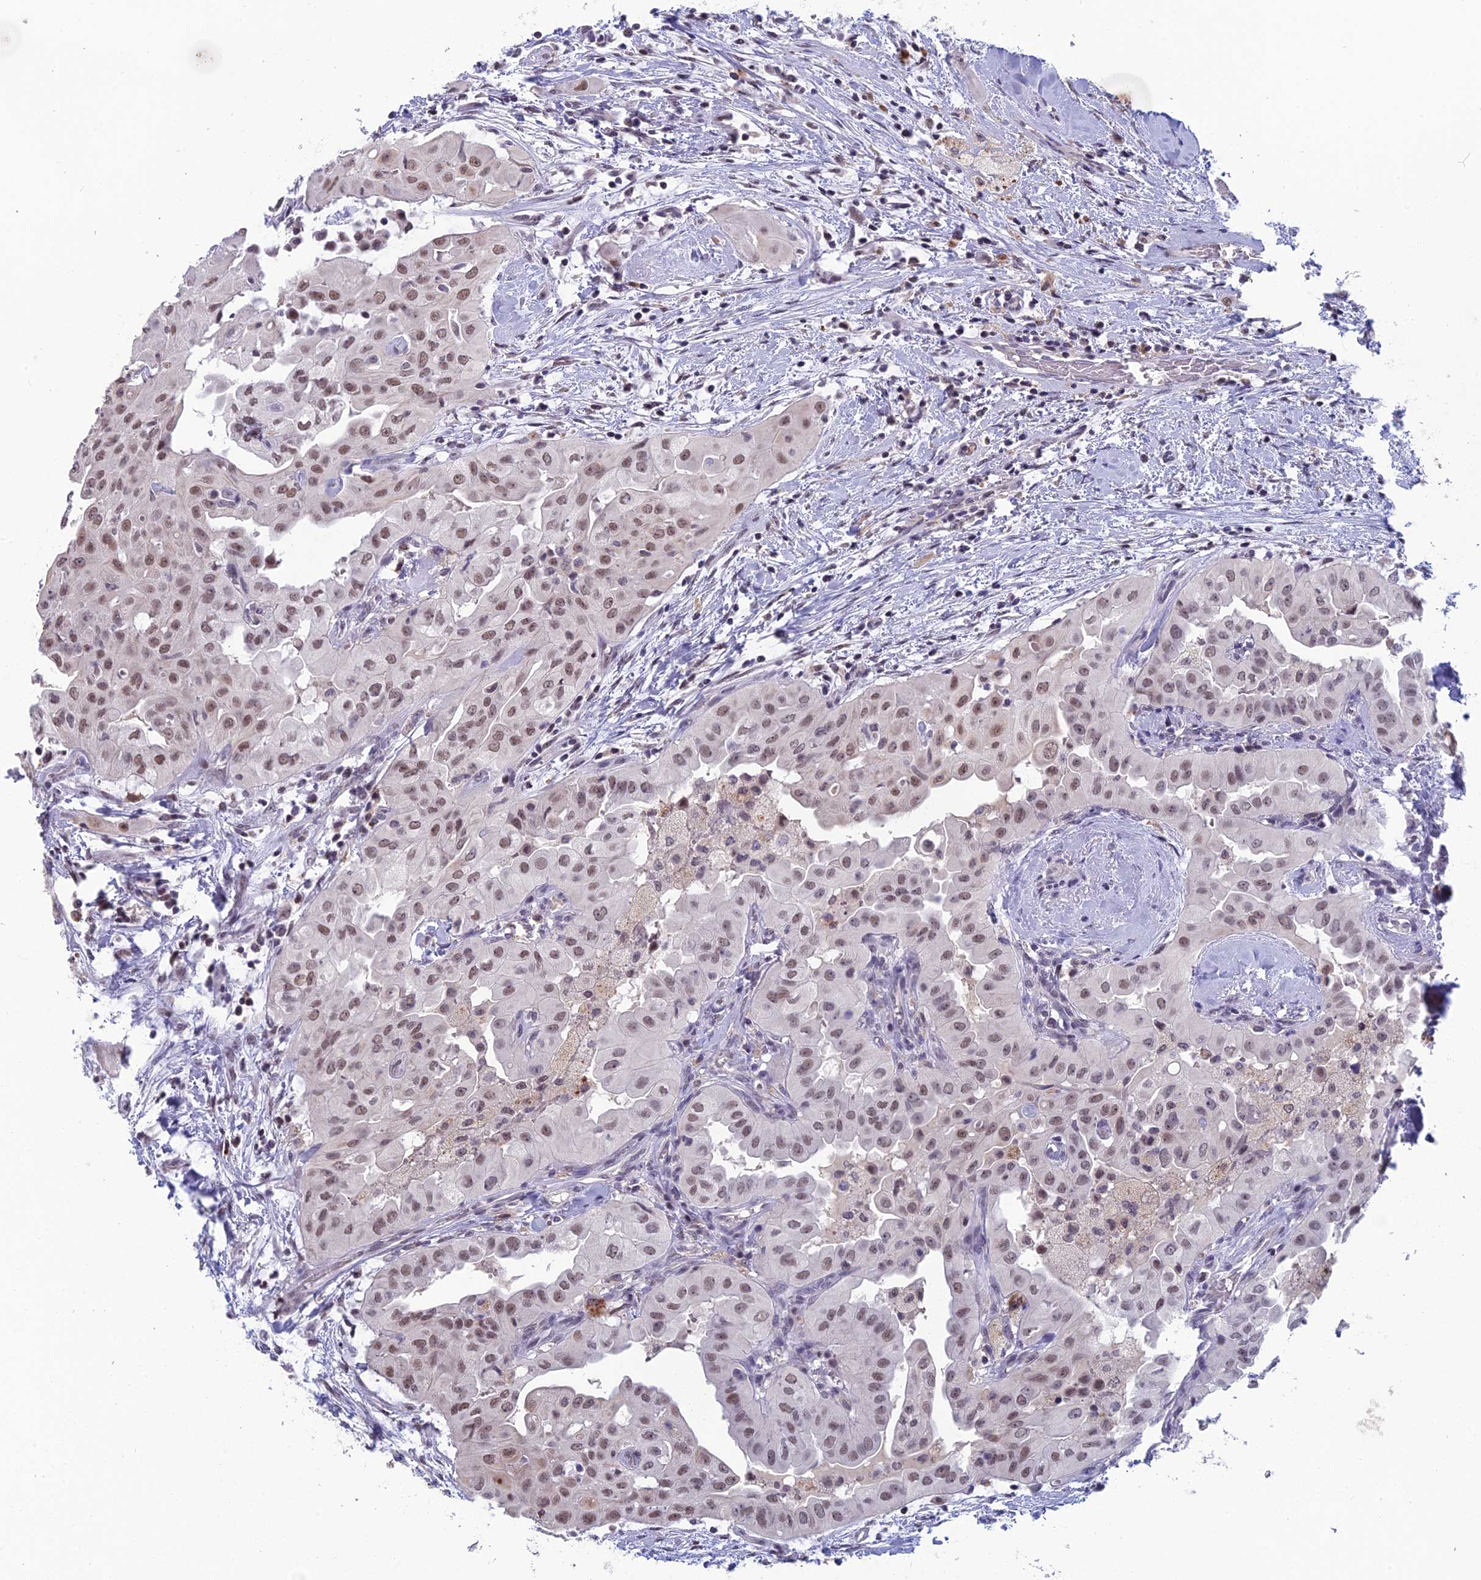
{"staining": {"intensity": "moderate", "quantity": ">75%", "location": "nuclear"}, "tissue": "thyroid cancer", "cell_type": "Tumor cells", "image_type": "cancer", "snomed": [{"axis": "morphology", "description": "Papillary adenocarcinoma, NOS"}, {"axis": "topography", "description": "Thyroid gland"}], "caption": "This is a photomicrograph of IHC staining of papillary adenocarcinoma (thyroid), which shows moderate staining in the nuclear of tumor cells.", "gene": "MT-CO3", "patient": {"sex": "female", "age": 59}}